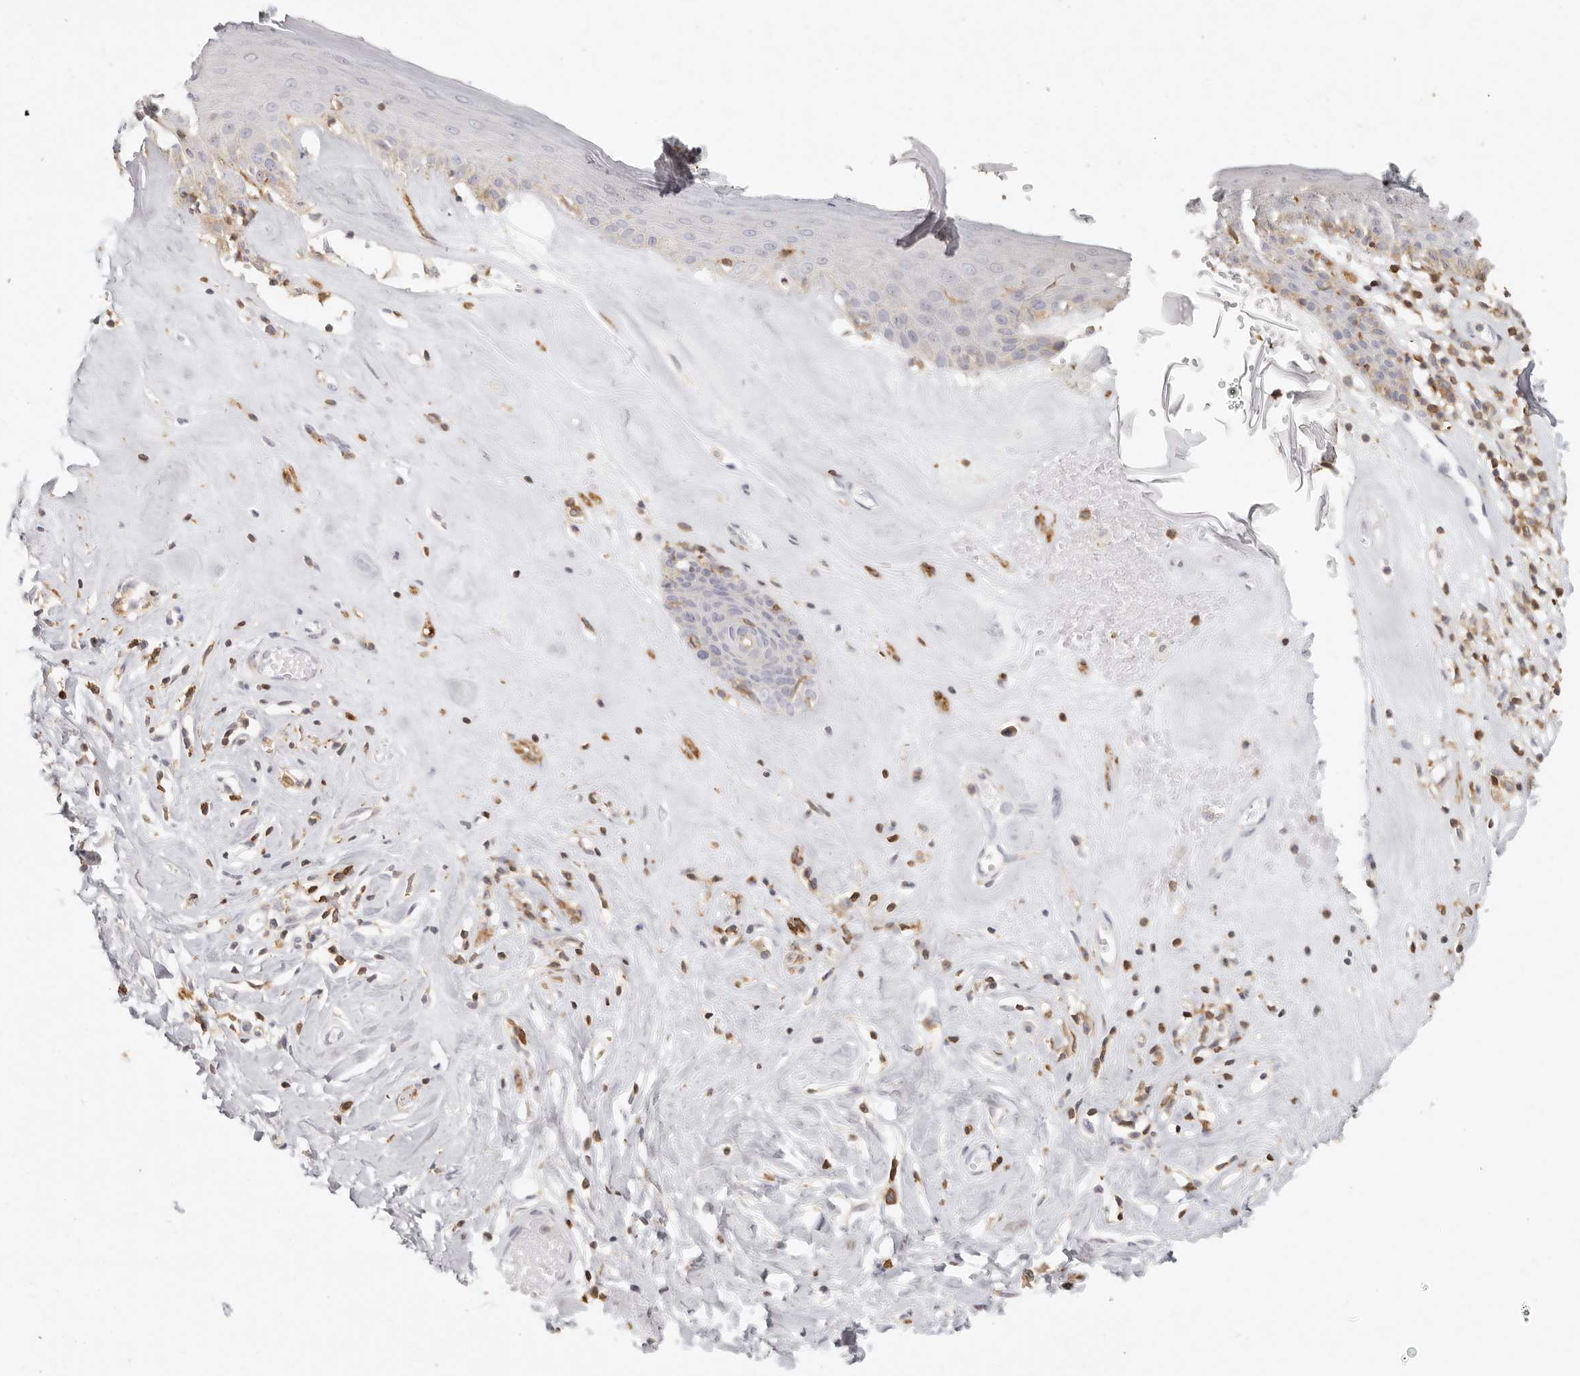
{"staining": {"intensity": "weak", "quantity": "<25%", "location": "cytoplasmic/membranous"}, "tissue": "skin", "cell_type": "Epidermal cells", "image_type": "normal", "snomed": [{"axis": "morphology", "description": "Normal tissue, NOS"}, {"axis": "morphology", "description": "Inflammation, NOS"}, {"axis": "topography", "description": "Vulva"}], "caption": "IHC photomicrograph of unremarkable human skin stained for a protein (brown), which exhibits no staining in epidermal cells. The staining was performed using DAB to visualize the protein expression in brown, while the nuclei were stained in blue with hematoxylin (Magnification: 20x).", "gene": "NIBAN1", "patient": {"sex": "female", "age": 84}}